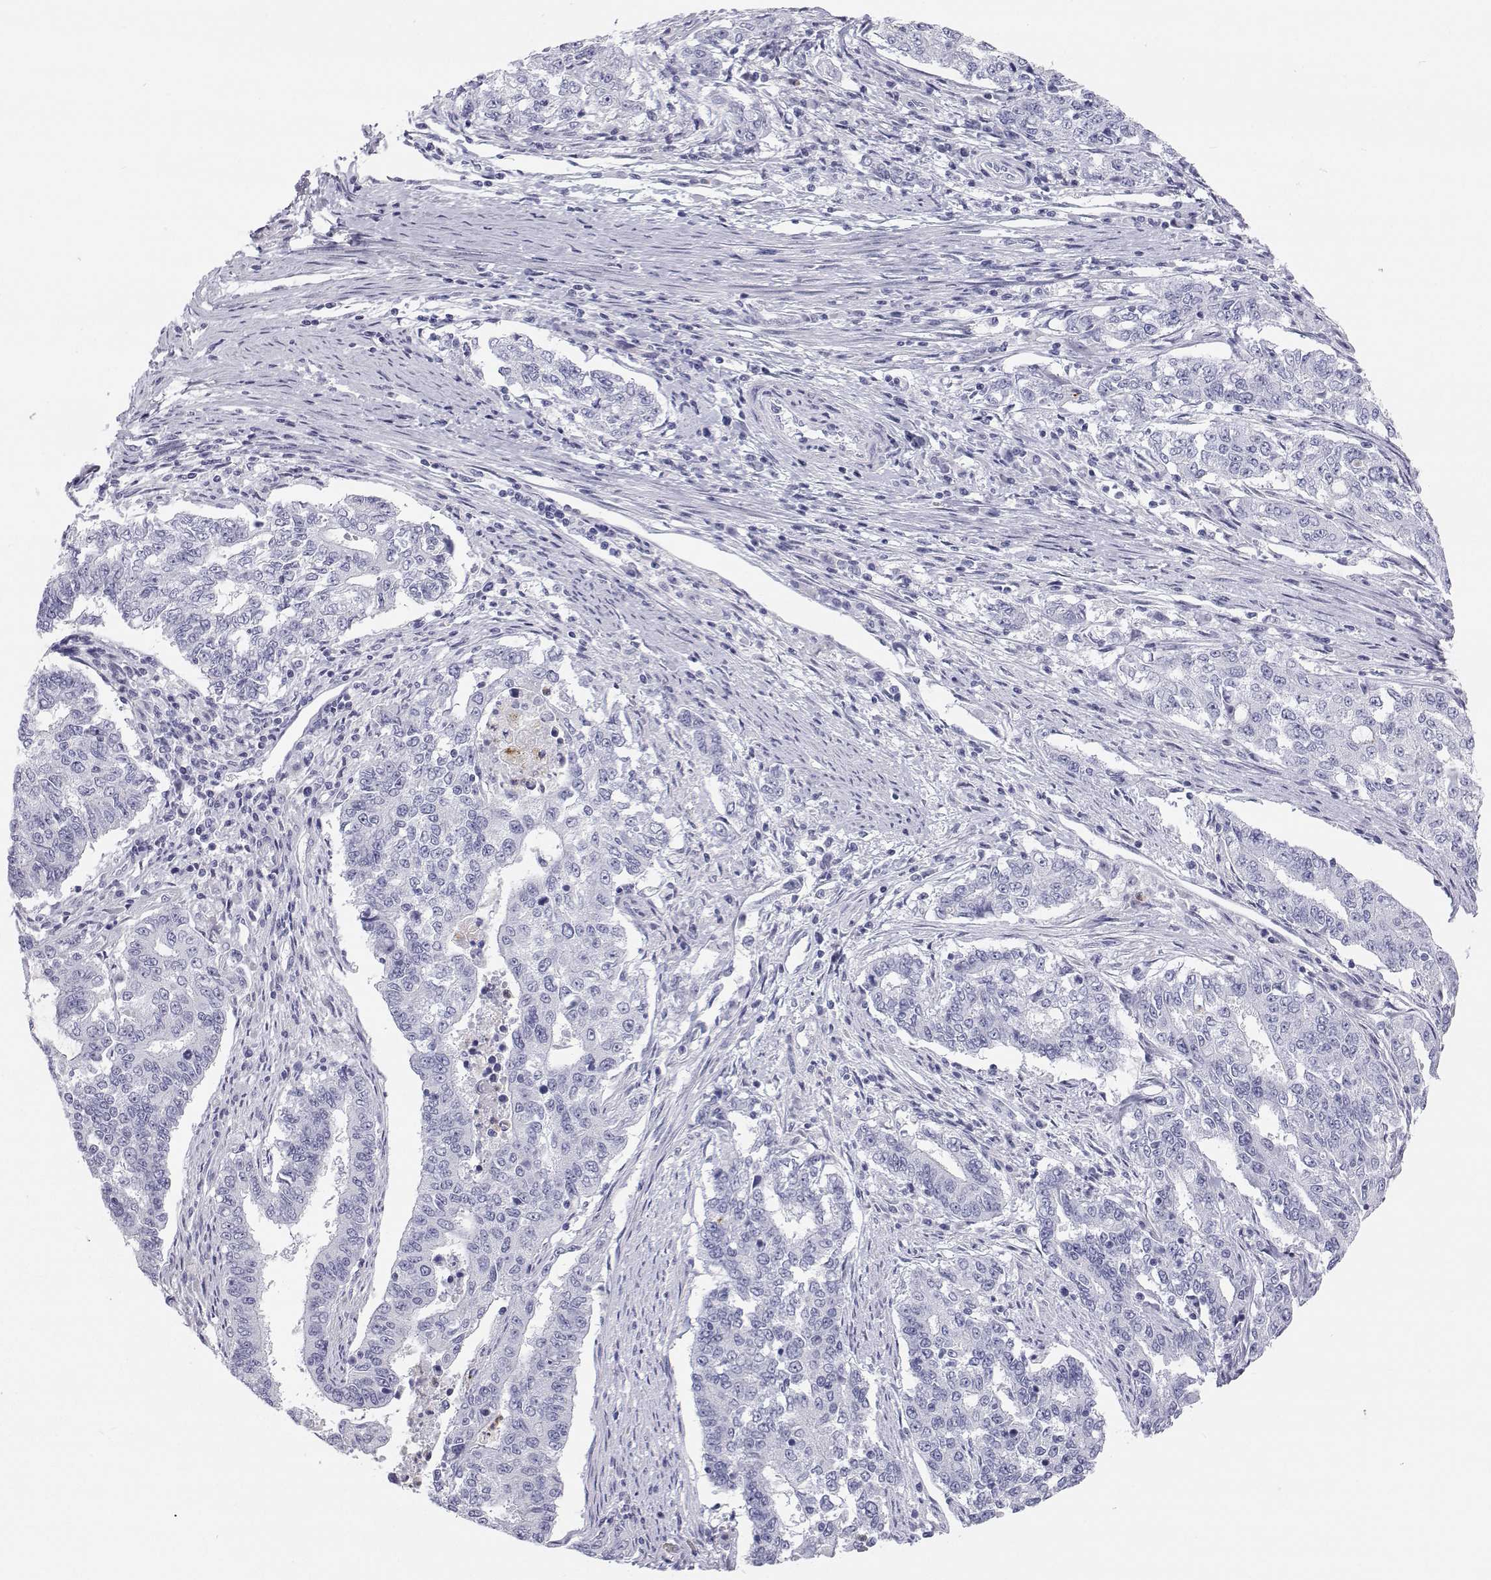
{"staining": {"intensity": "negative", "quantity": "none", "location": "none"}, "tissue": "endometrial cancer", "cell_type": "Tumor cells", "image_type": "cancer", "snomed": [{"axis": "morphology", "description": "Adenocarcinoma, NOS"}, {"axis": "topography", "description": "Uterus"}], "caption": "Protein analysis of endometrial cancer demonstrates no significant positivity in tumor cells.", "gene": "SFTPB", "patient": {"sex": "female", "age": 59}}